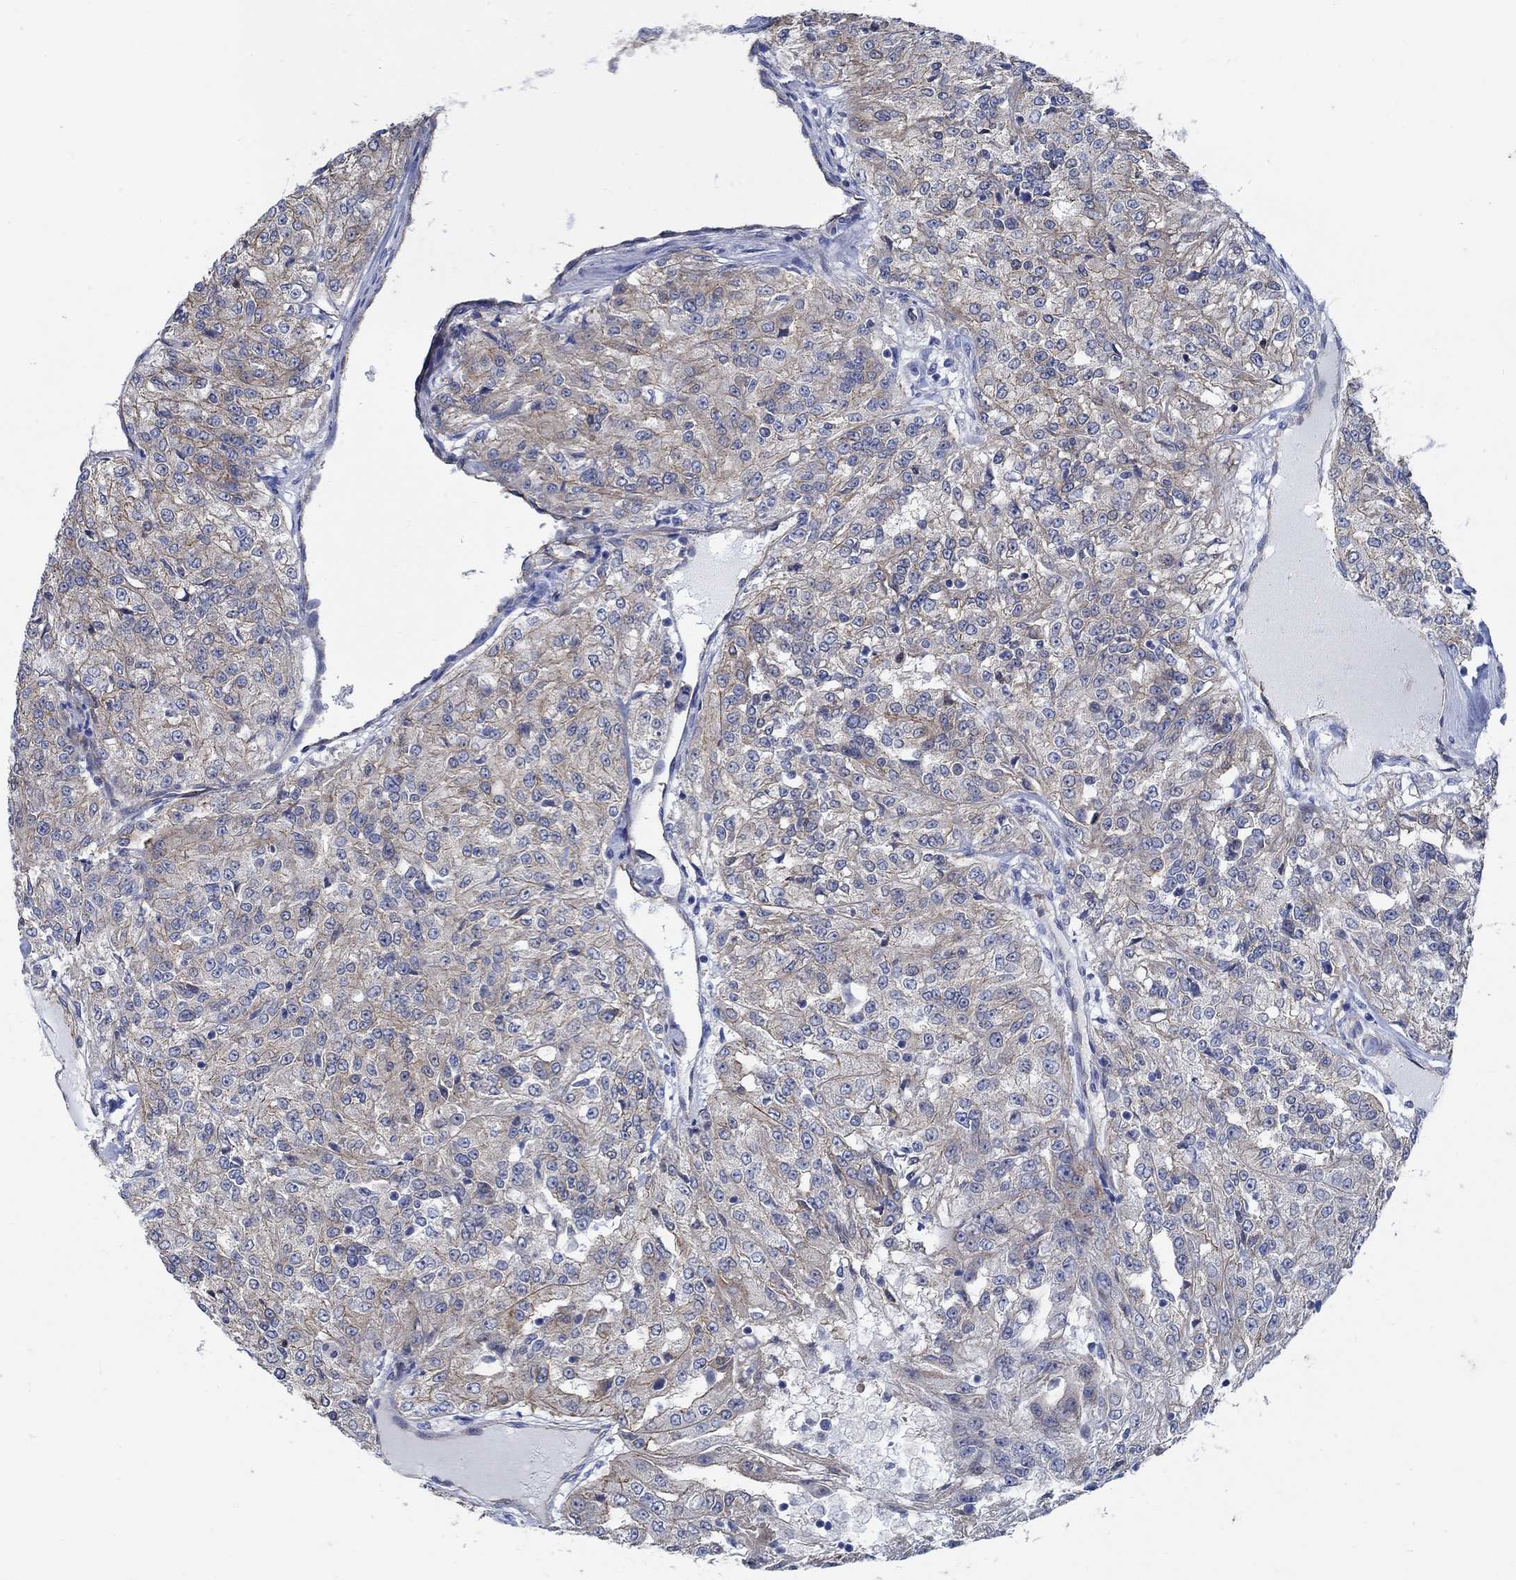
{"staining": {"intensity": "weak", "quantity": "25%-75%", "location": "cytoplasmic/membranous"}, "tissue": "renal cancer", "cell_type": "Tumor cells", "image_type": "cancer", "snomed": [{"axis": "morphology", "description": "Adenocarcinoma, NOS"}, {"axis": "topography", "description": "Kidney"}], "caption": "Protein staining shows weak cytoplasmic/membranous expression in about 25%-75% of tumor cells in renal cancer (adenocarcinoma). The staining was performed using DAB to visualize the protein expression in brown, while the nuclei were stained in blue with hematoxylin (Magnification: 20x).", "gene": "TMEM198", "patient": {"sex": "female", "age": 63}}